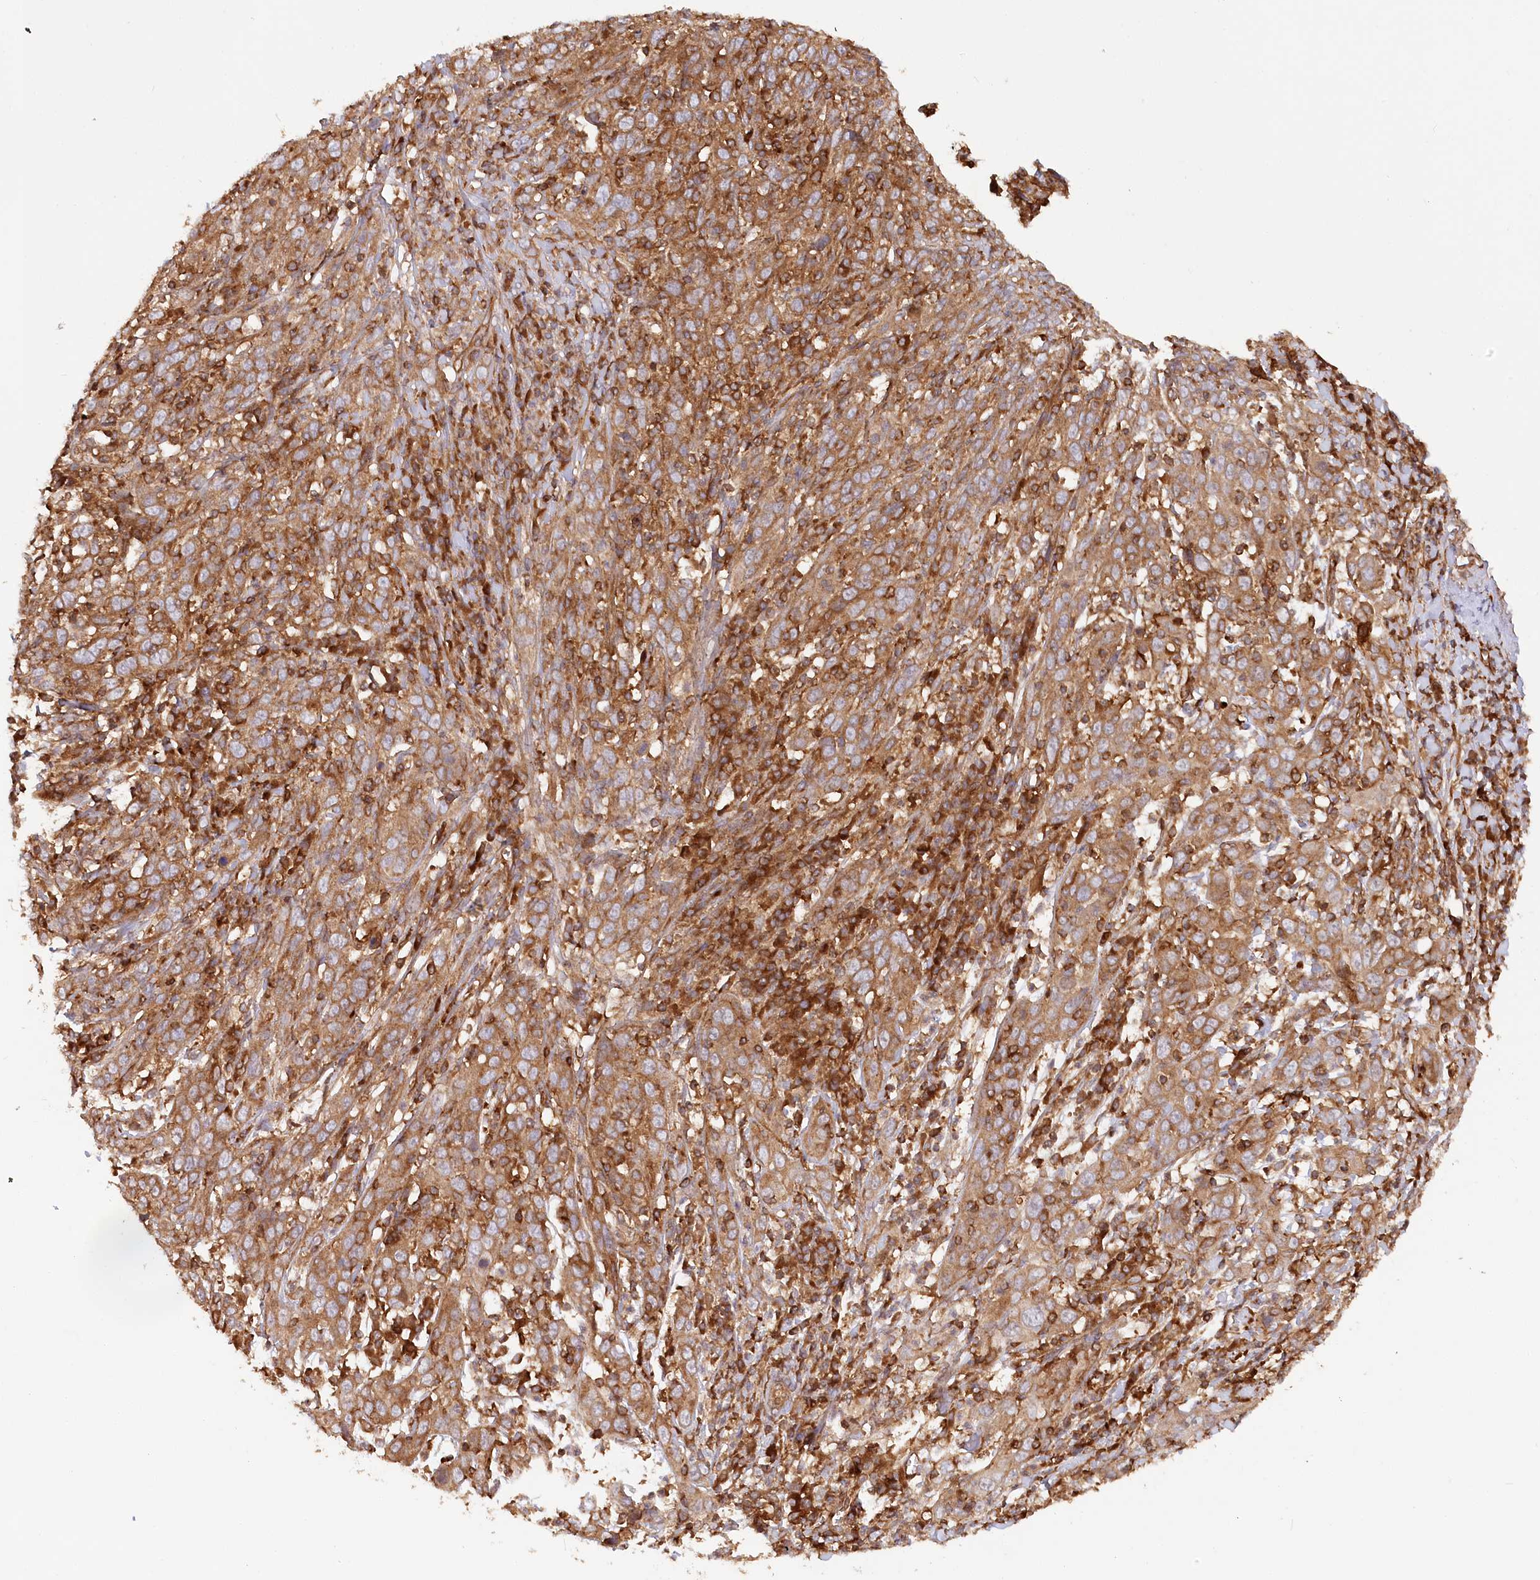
{"staining": {"intensity": "strong", "quantity": ">75%", "location": "cytoplasmic/membranous"}, "tissue": "cervical cancer", "cell_type": "Tumor cells", "image_type": "cancer", "snomed": [{"axis": "morphology", "description": "Squamous cell carcinoma, NOS"}, {"axis": "topography", "description": "Cervix"}], "caption": "Squamous cell carcinoma (cervical) stained with a protein marker displays strong staining in tumor cells.", "gene": "PAIP2", "patient": {"sex": "female", "age": 46}}